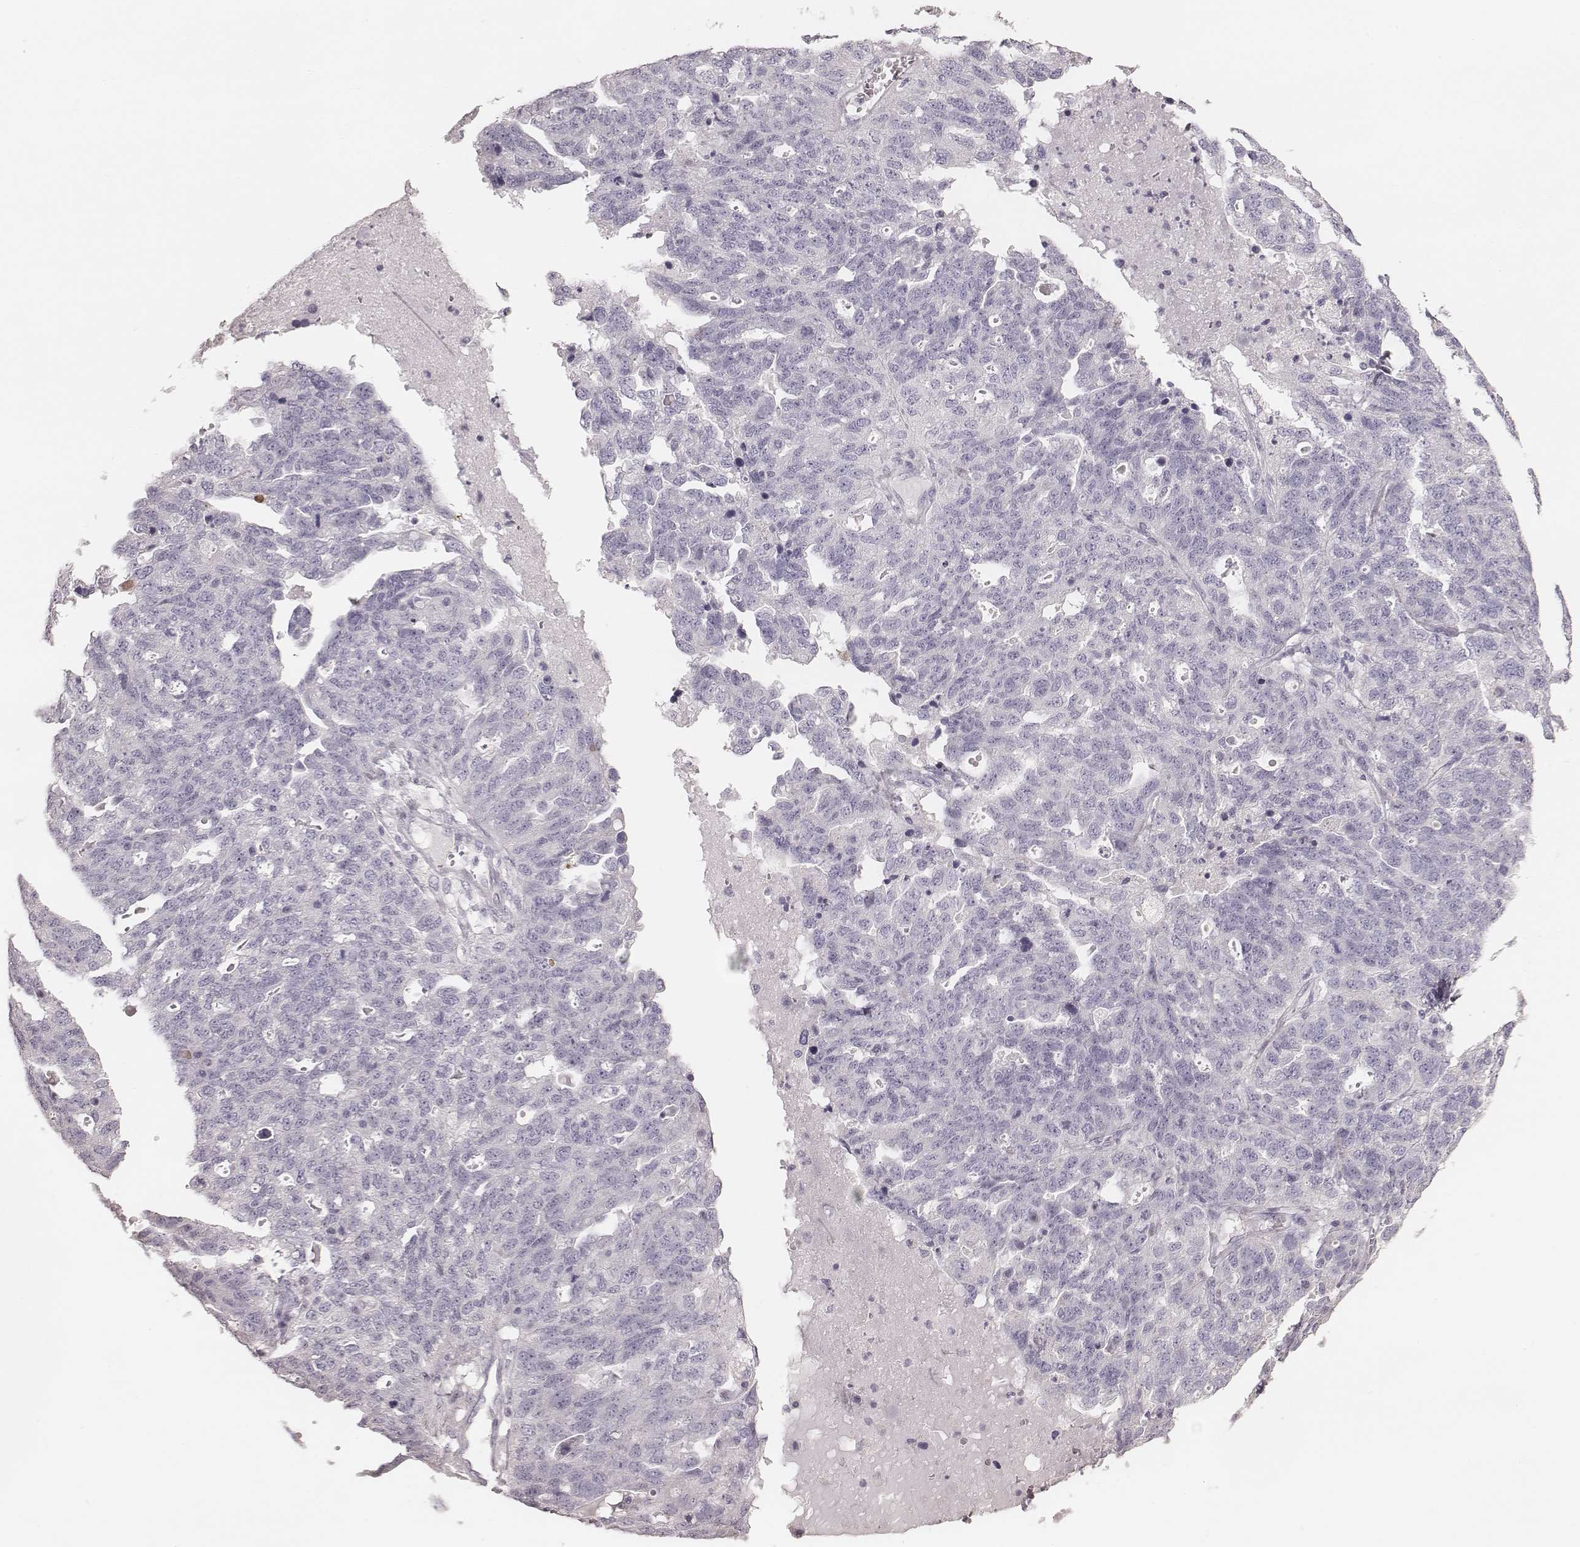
{"staining": {"intensity": "negative", "quantity": "none", "location": "none"}, "tissue": "ovarian cancer", "cell_type": "Tumor cells", "image_type": "cancer", "snomed": [{"axis": "morphology", "description": "Cystadenocarcinoma, serous, NOS"}, {"axis": "topography", "description": "Ovary"}], "caption": "Human ovarian cancer (serous cystadenocarcinoma) stained for a protein using immunohistochemistry demonstrates no expression in tumor cells.", "gene": "ZP4", "patient": {"sex": "female", "age": 71}}